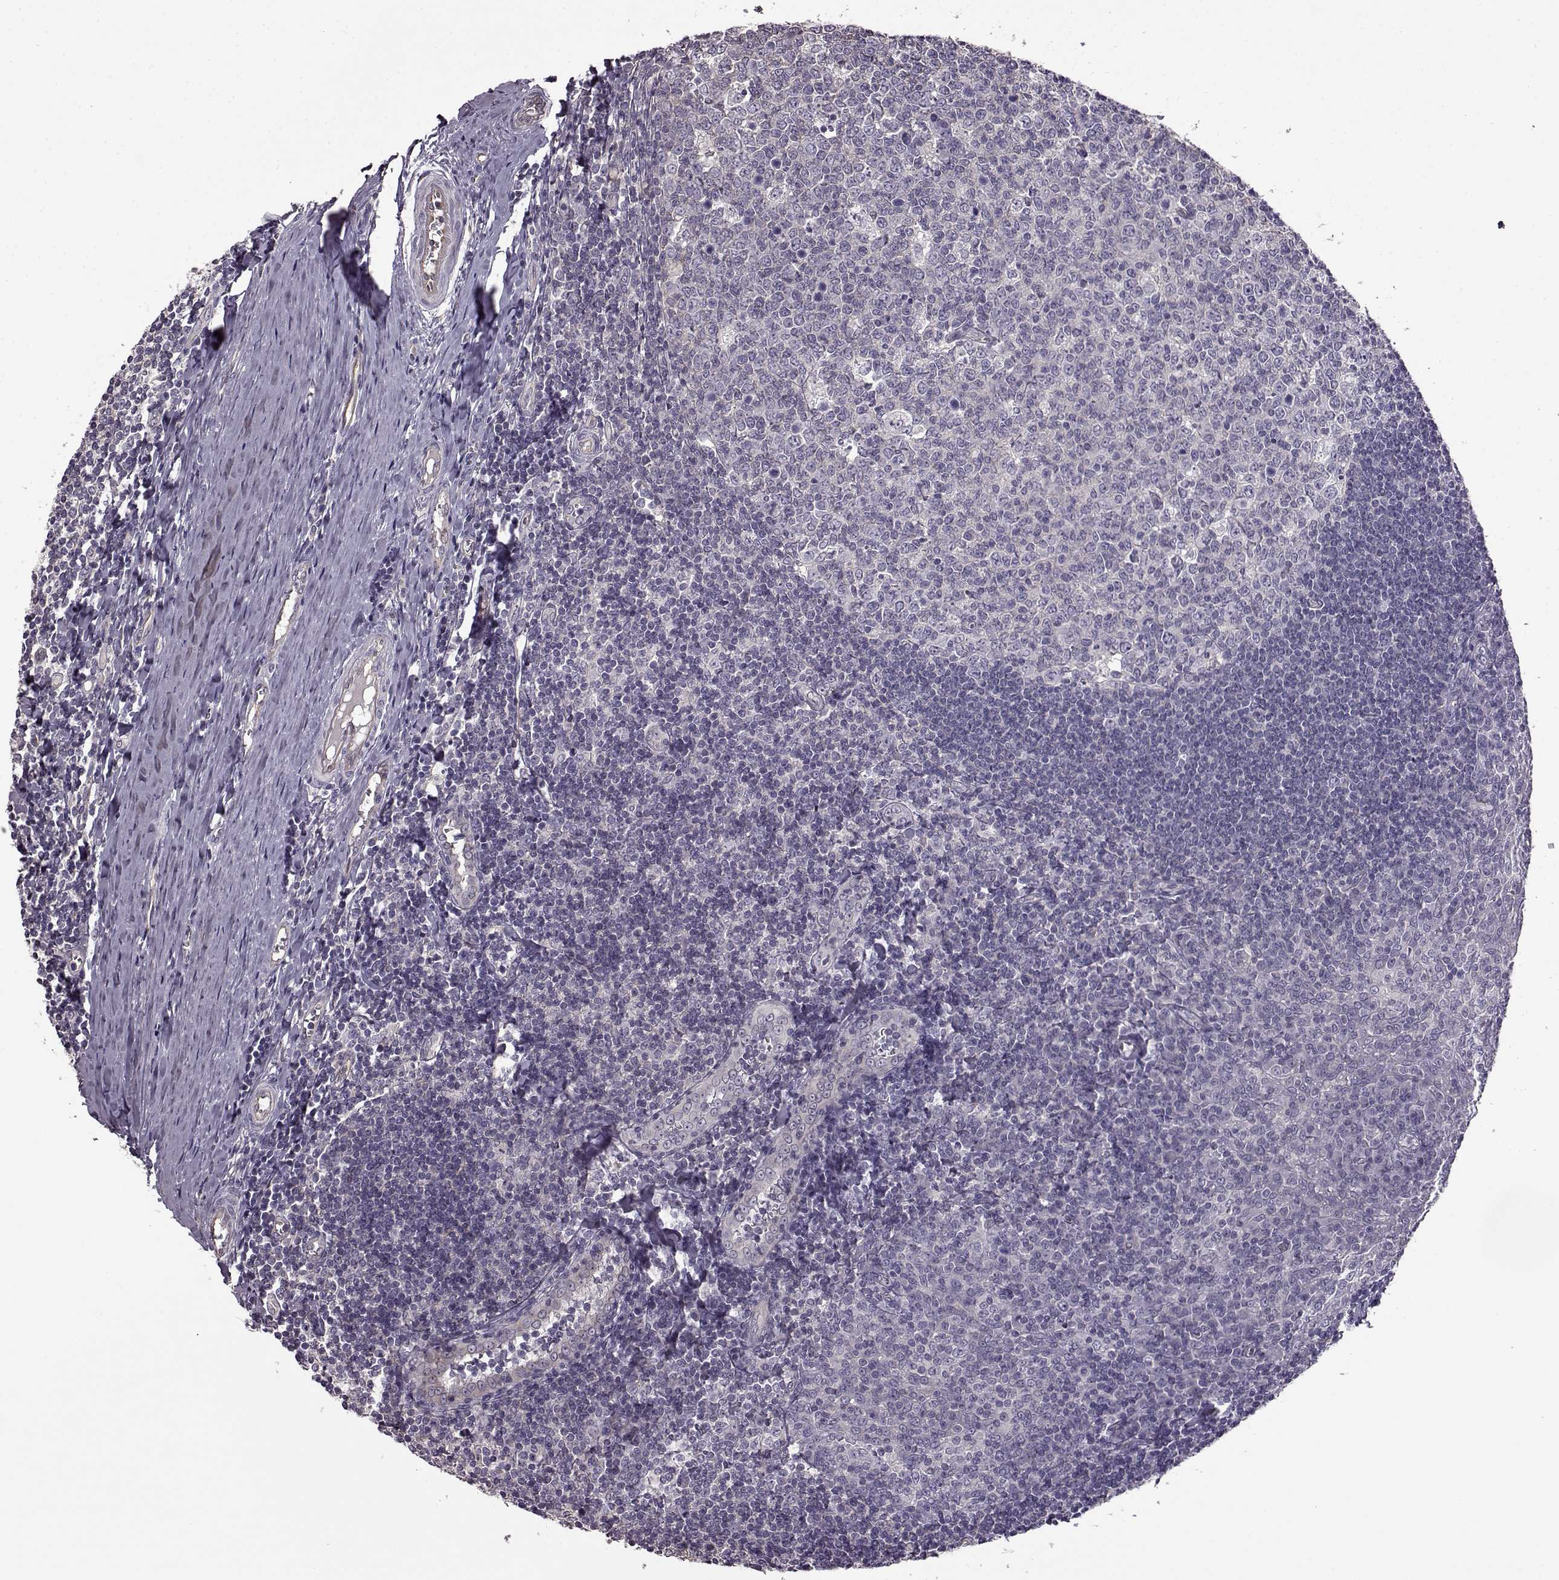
{"staining": {"intensity": "negative", "quantity": "none", "location": "none"}, "tissue": "tonsil", "cell_type": "Germinal center cells", "image_type": "normal", "snomed": [{"axis": "morphology", "description": "Normal tissue, NOS"}, {"axis": "topography", "description": "Tonsil"}], "caption": "This is an immunohistochemistry histopathology image of benign human tonsil. There is no expression in germinal center cells.", "gene": "EDDM3B", "patient": {"sex": "female", "age": 12}}